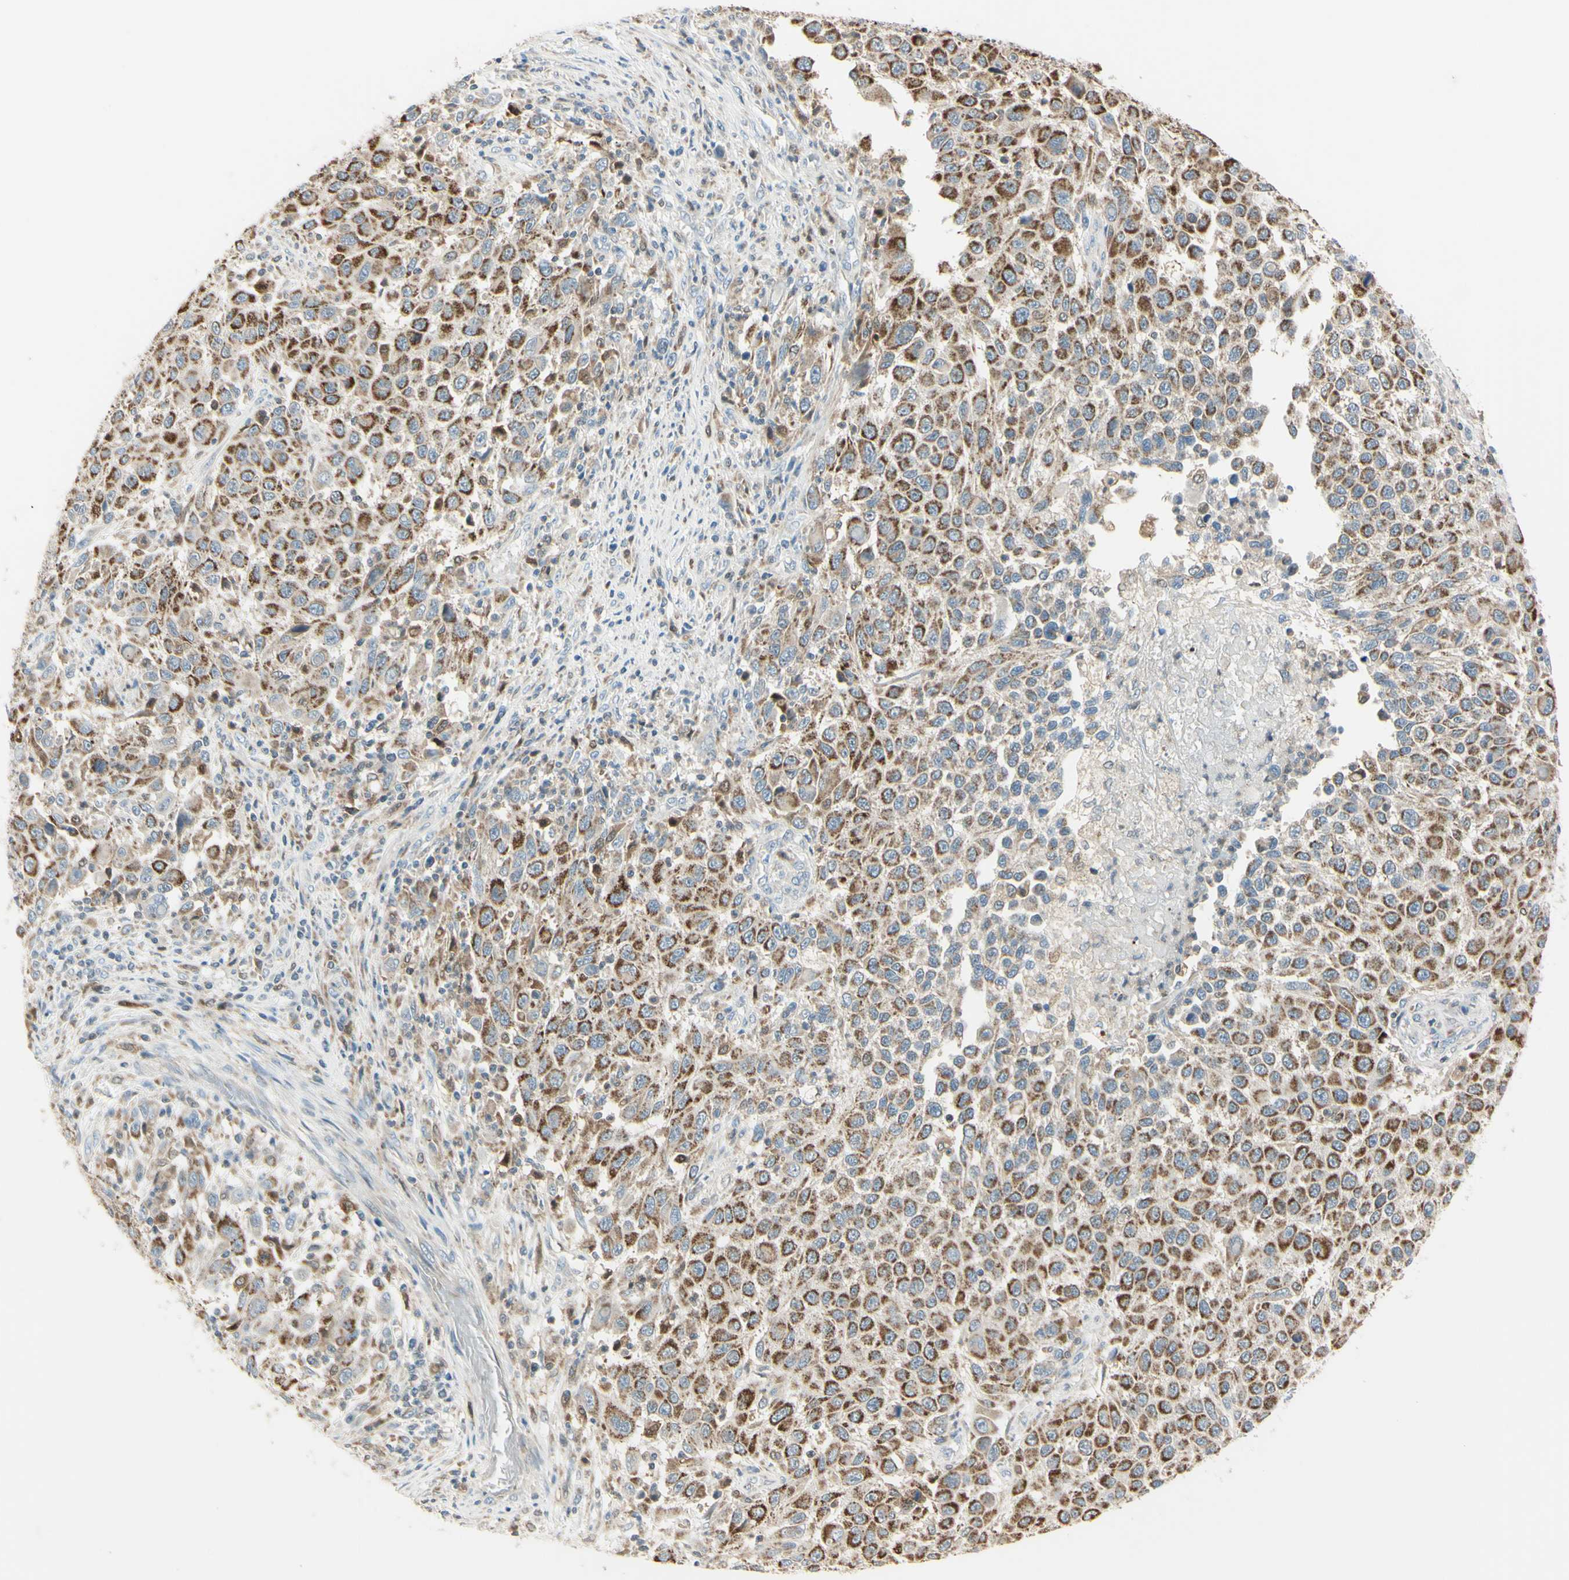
{"staining": {"intensity": "strong", "quantity": ">75%", "location": "cytoplasmic/membranous"}, "tissue": "melanoma", "cell_type": "Tumor cells", "image_type": "cancer", "snomed": [{"axis": "morphology", "description": "Malignant melanoma, Metastatic site"}, {"axis": "topography", "description": "Lymph node"}], "caption": "DAB (3,3'-diaminobenzidine) immunohistochemical staining of malignant melanoma (metastatic site) exhibits strong cytoplasmic/membranous protein positivity in approximately >75% of tumor cells.", "gene": "CYRIB", "patient": {"sex": "male", "age": 61}}